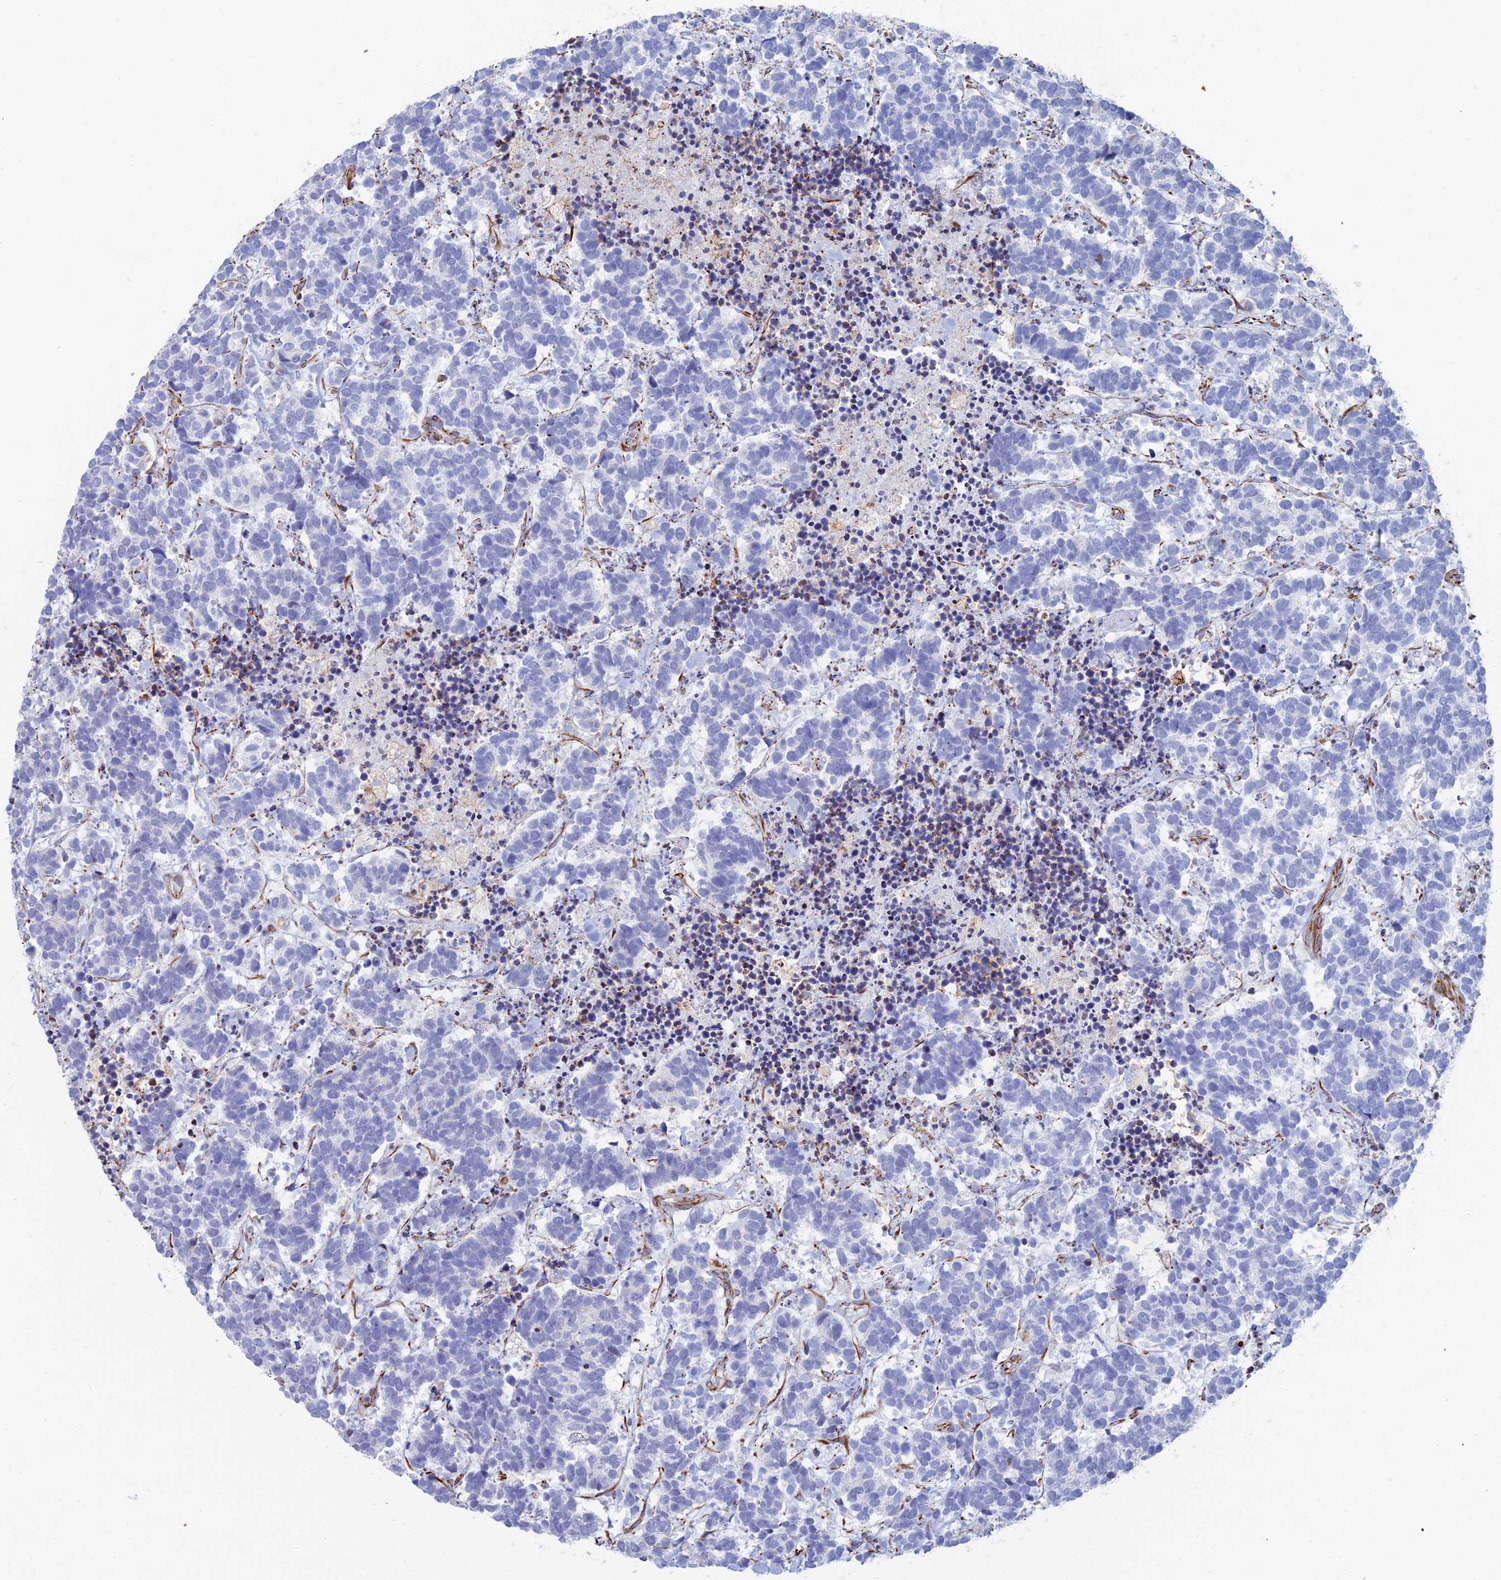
{"staining": {"intensity": "negative", "quantity": "none", "location": "none"}, "tissue": "carcinoid", "cell_type": "Tumor cells", "image_type": "cancer", "snomed": [{"axis": "morphology", "description": "Carcinoma, NOS"}, {"axis": "morphology", "description": "Carcinoid, malignant, NOS"}, {"axis": "topography", "description": "Prostate"}], "caption": "Immunohistochemistry image of human malignant carcinoid stained for a protein (brown), which reveals no expression in tumor cells.", "gene": "CLVS2", "patient": {"sex": "male", "age": 57}}